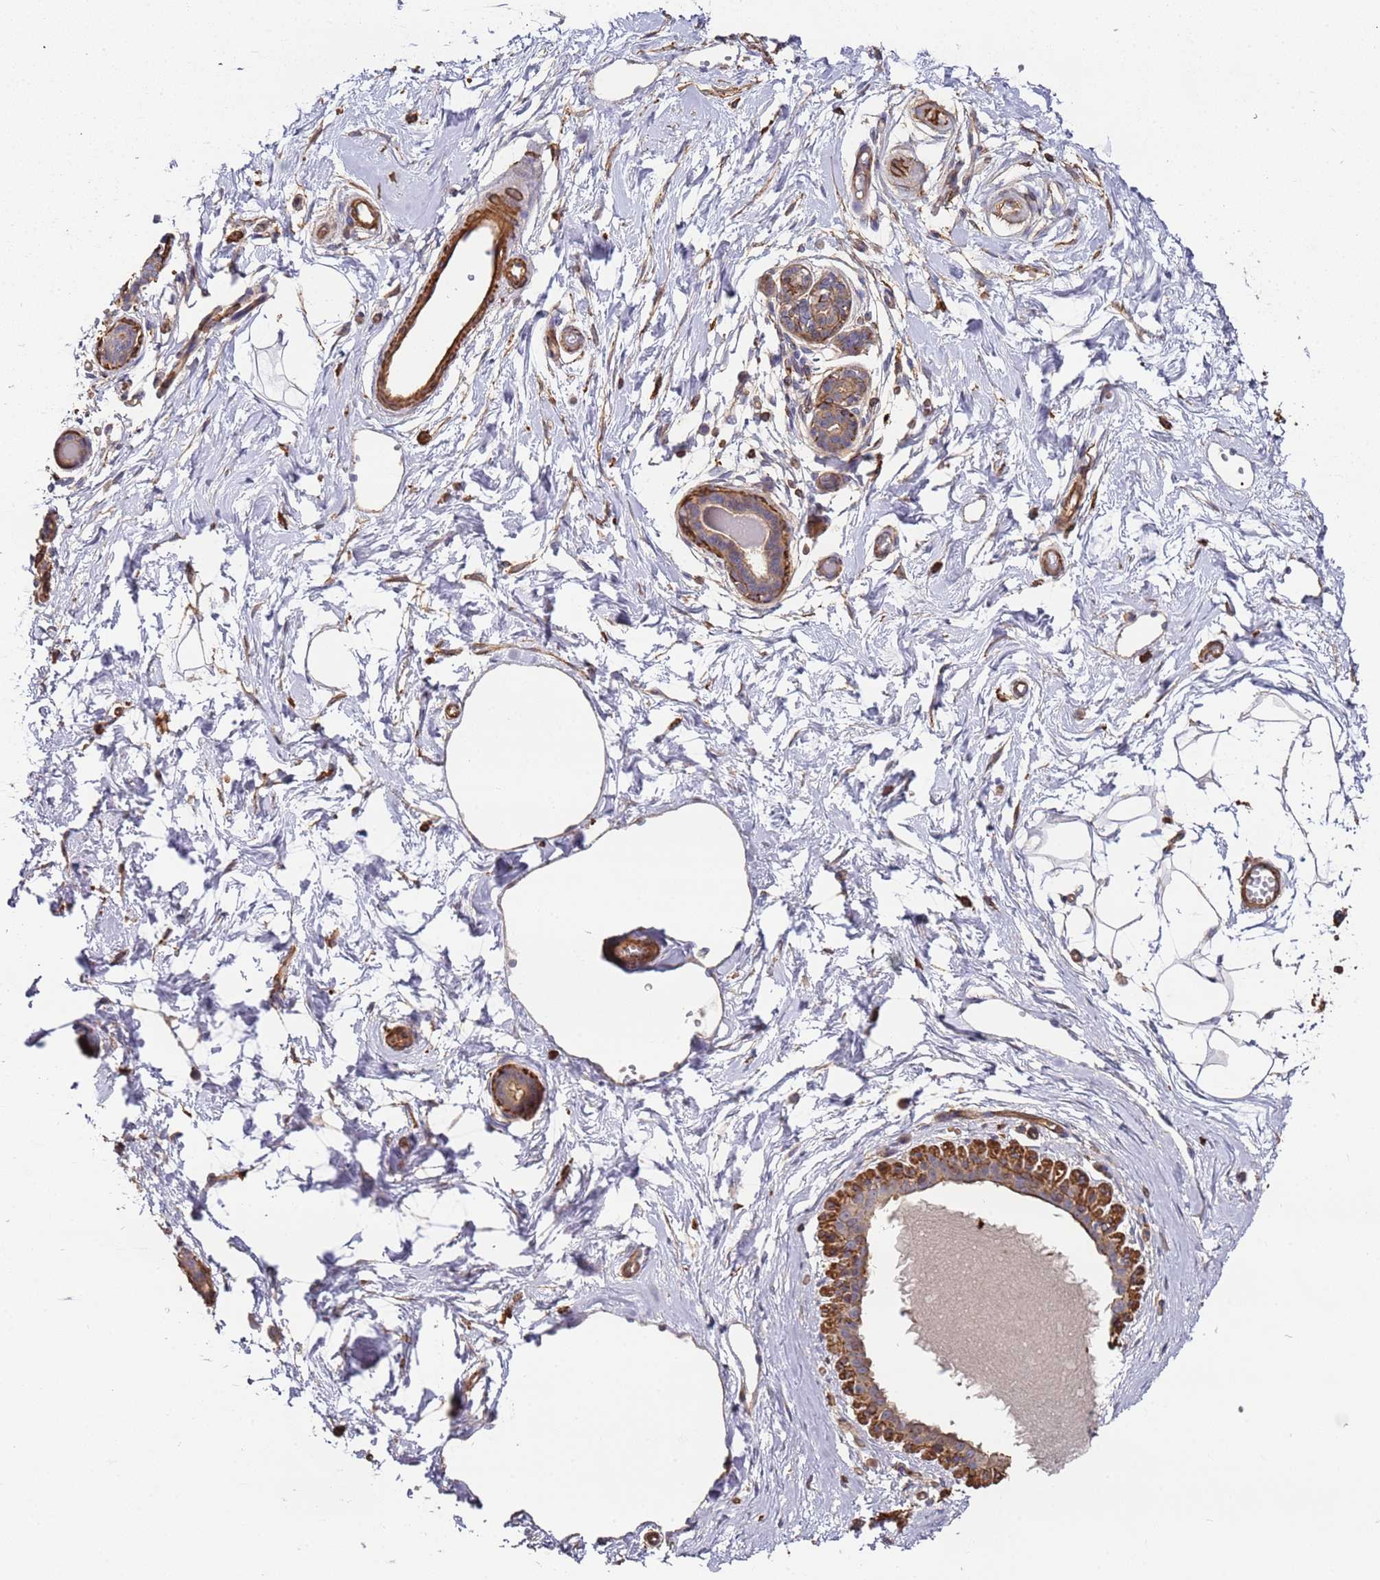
{"staining": {"intensity": "weak", "quantity": ">75%", "location": "cytoplasmic/membranous"}, "tissue": "breast", "cell_type": "Adipocytes", "image_type": "normal", "snomed": [{"axis": "morphology", "description": "Normal tissue, NOS"}, {"axis": "topography", "description": "Breast"}], "caption": "Protein analysis of unremarkable breast displays weak cytoplasmic/membranous expression in about >75% of adipocytes.", "gene": "CYP2U1", "patient": {"sex": "female", "age": 45}}